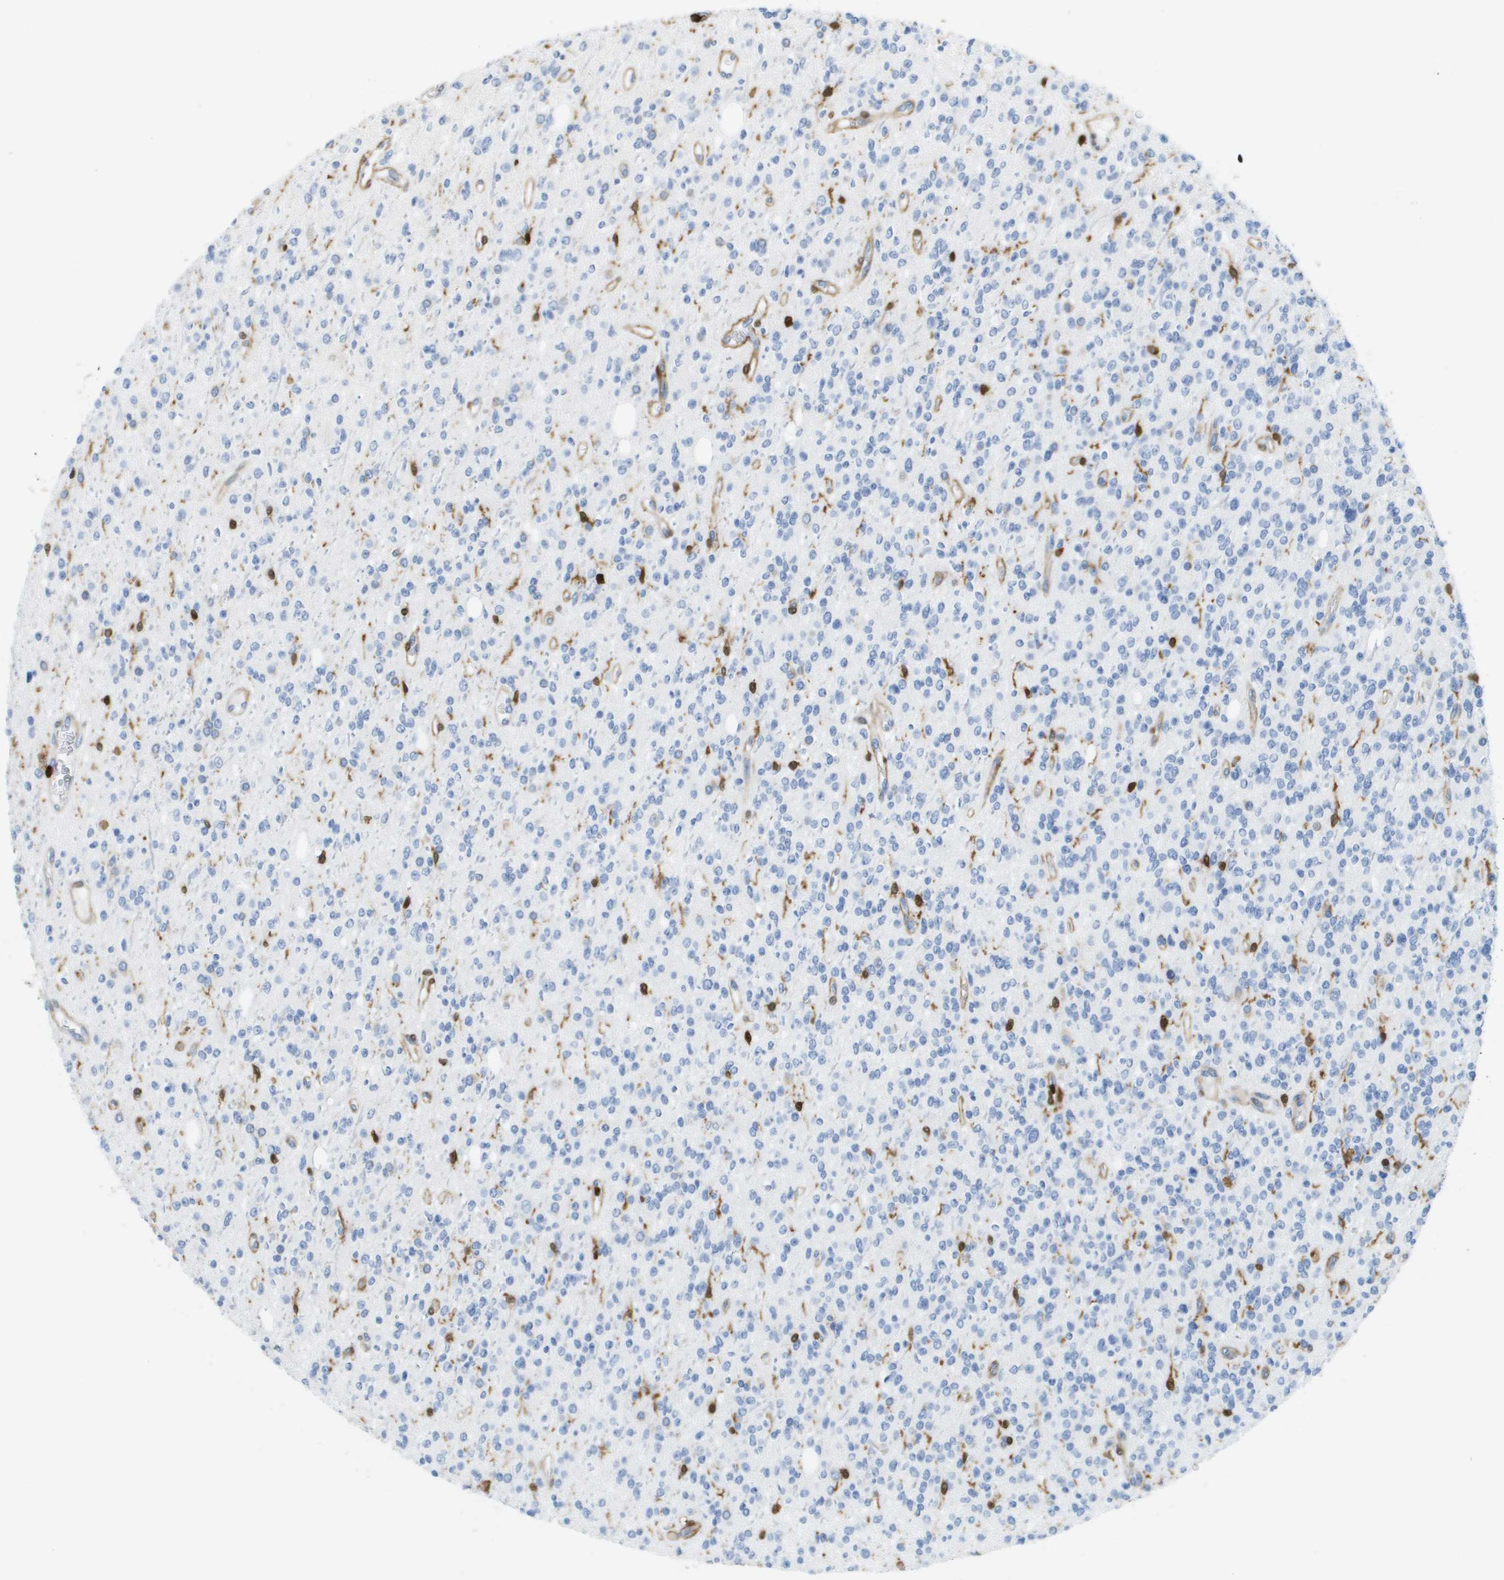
{"staining": {"intensity": "negative", "quantity": "none", "location": "none"}, "tissue": "glioma", "cell_type": "Tumor cells", "image_type": "cancer", "snomed": [{"axis": "morphology", "description": "Glioma, malignant, High grade"}, {"axis": "topography", "description": "Brain"}], "caption": "High power microscopy histopathology image of an IHC photomicrograph of high-grade glioma (malignant), revealing no significant staining in tumor cells.", "gene": "DOCK5", "patient": {"sex": "male", "age": 34}}